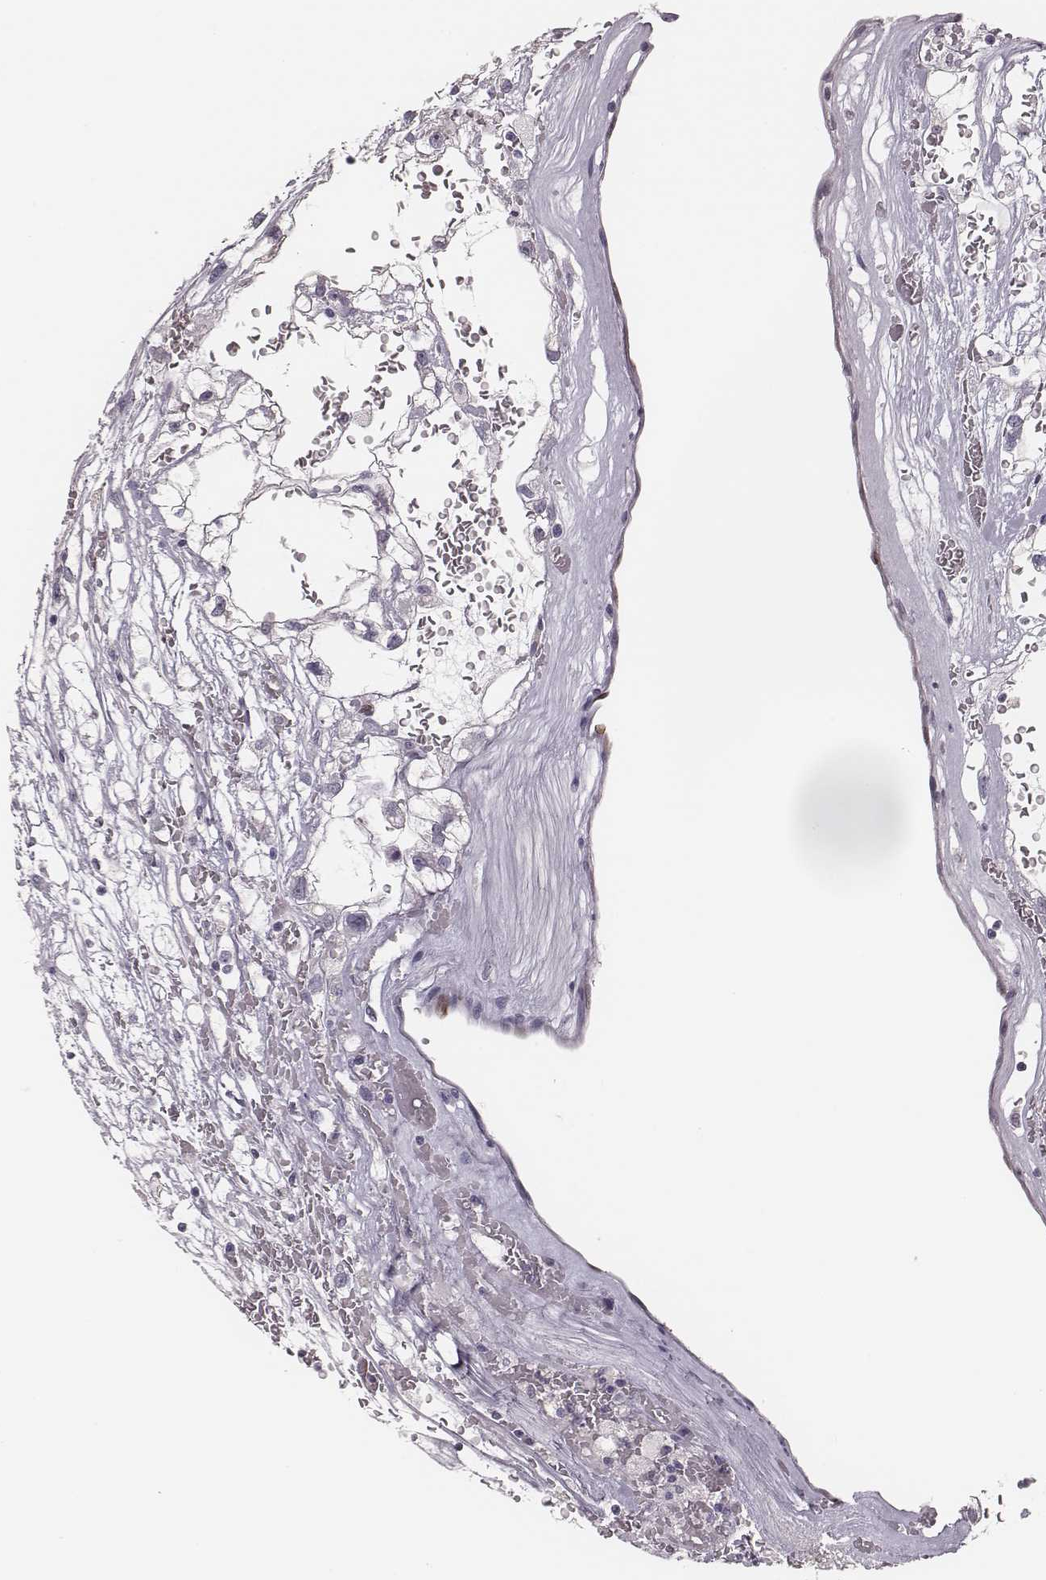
{"staining": {"intensity": "negative", "quantity": "none", "location": "none"}, "tissue": "renal cancer", "cell_type": "Tumor cells", "image_type": "cancer", "snomed": [{"axis": "morphology", "description": "Adenocarcinoma, NOS"}, {"axis": "topography", "description": "Kidney"}], "caption": "Immunohistochemistry (IHC) histopathology image of human renal adenocarcinoma stained for a protein (brown), which exhibits no expression in tumor cells.", "gene": "ADGRF4", "patient": {"sex": "male", "age": 59}}